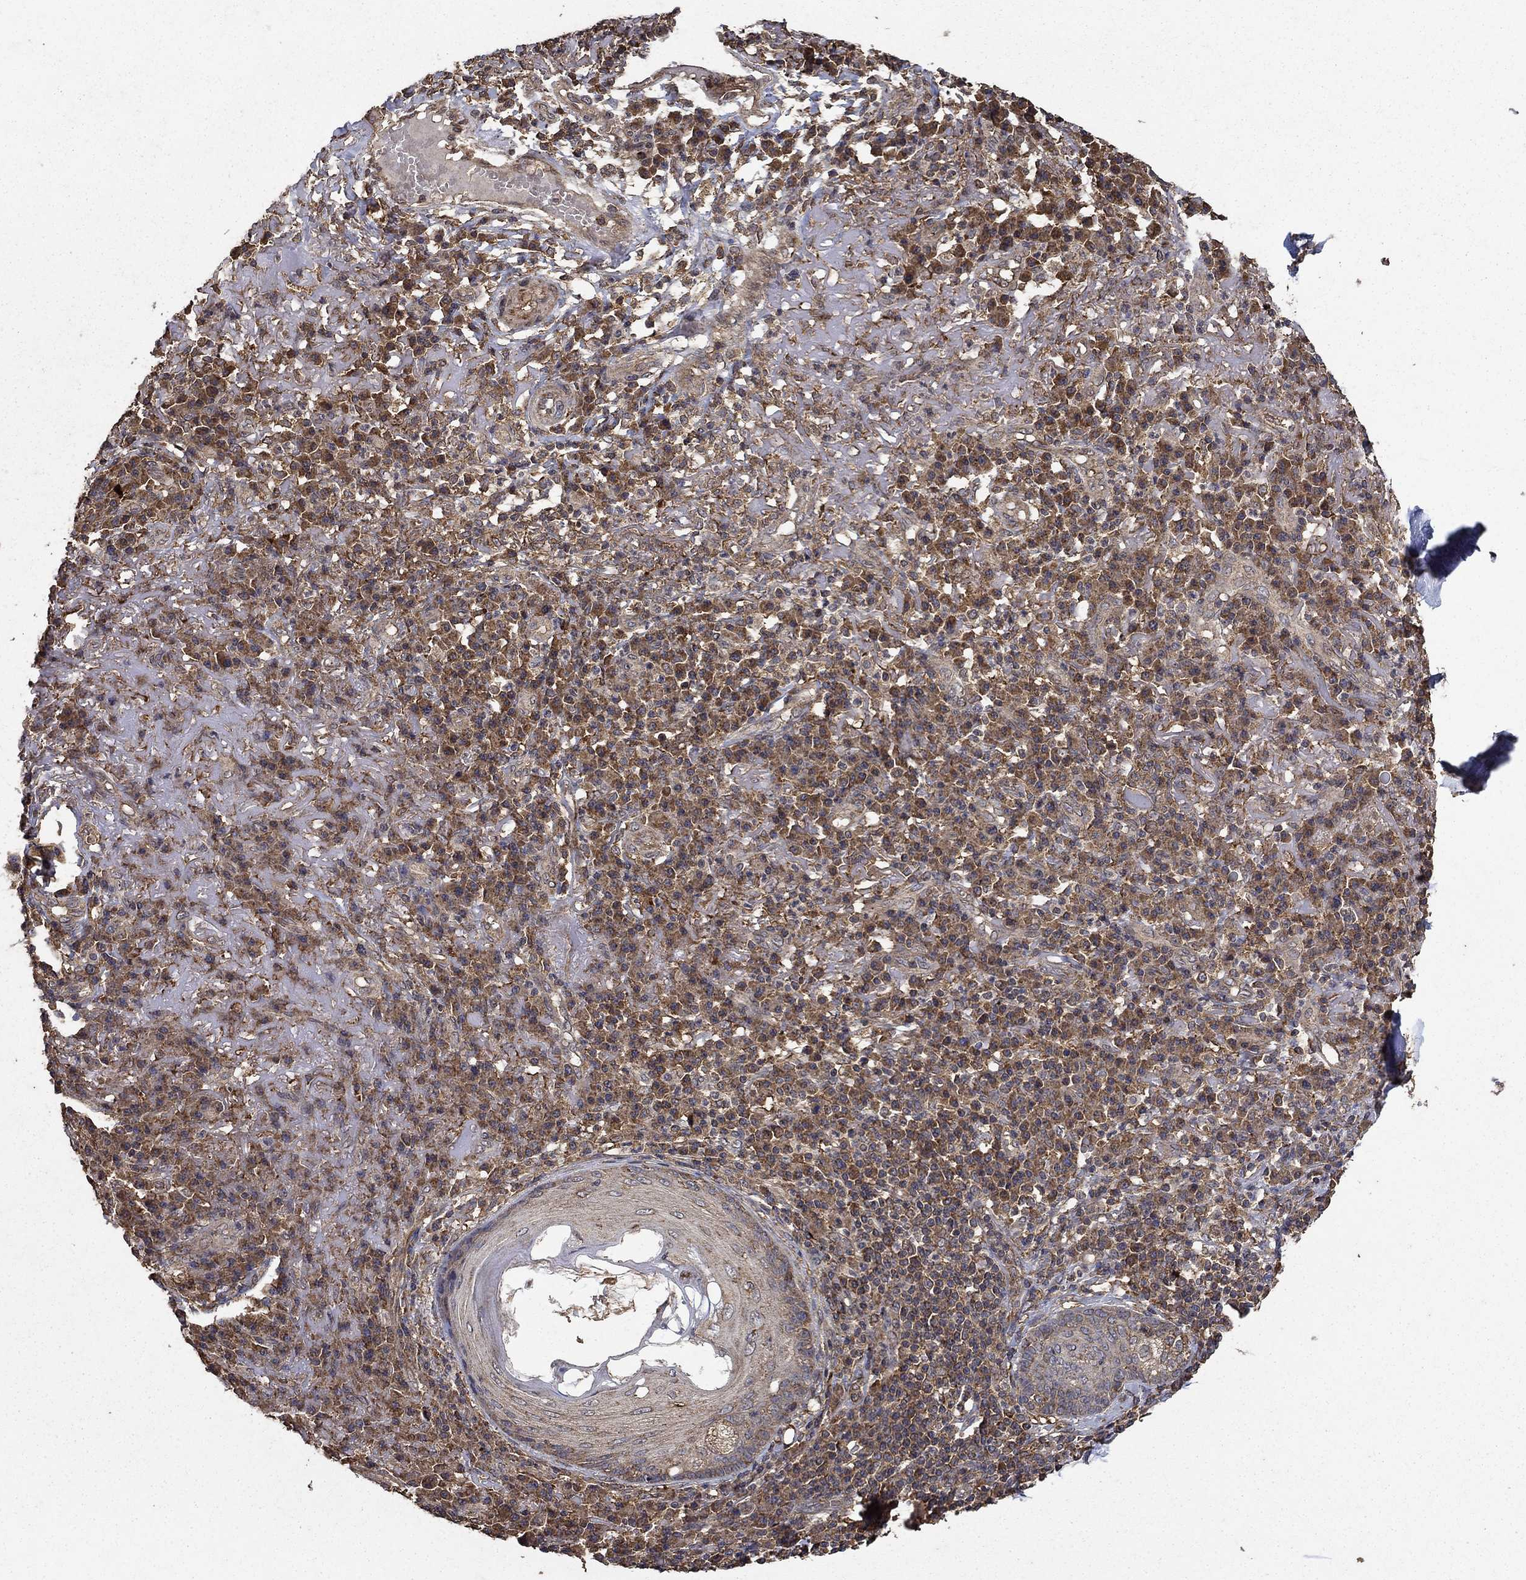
{"staining": {"intensity": "moderate", "quantity": "25%-75%", "location": "cytoplasmic/membranous"}, "tissue": "skin cancer", "cell_type": "Tumor cells", "image_type": "cancer", "snomed": [{"axis": "morphology", "description": "Squamous cell carcinoma, NOS"}, {"axis": "topography", "description": "Skin"}], "caption": "Squamous cell carcinoma (skin) stained for a protein shows moderate cytoplasmic/membranous positivity in tumor cells.", "gene": "IFRD1", "patient": {"sex": "male", "age": 92}}